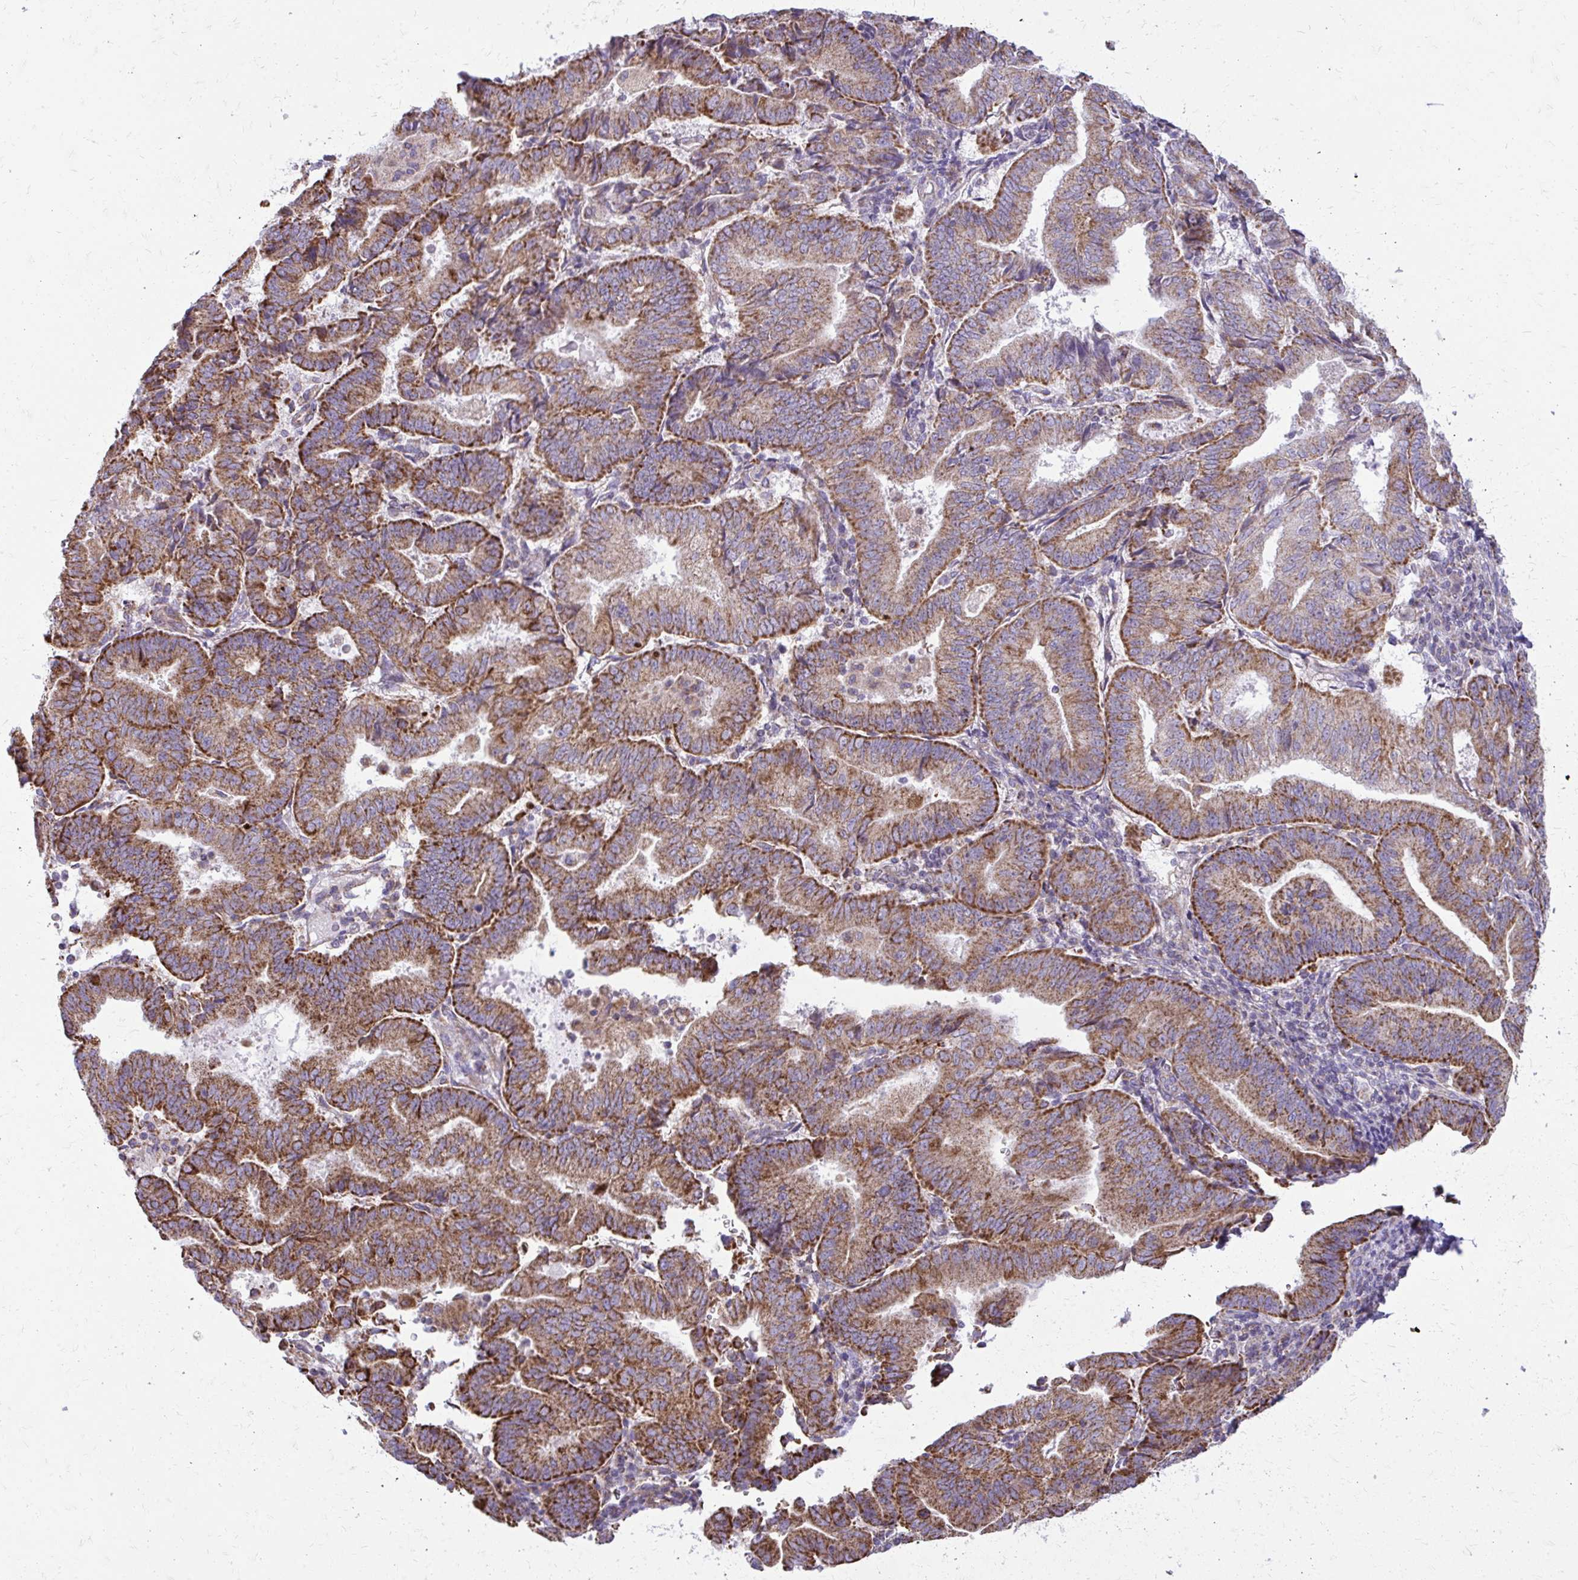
{"staining": {"intensity": "strong", "quantity": ">75%", "location": "cytoplasmic/membranous"}, "tissue": "endometrial cancer", "cell_type": "Tumor cells", "image_type": "cancer", "snomed": [{"axis": "morphology", "description": "Adenocarcinoma, NOS"}, {"axis": "topography", "description": "Endometrium"}], "caption": "The histopathology image demonstrates staining of endometrial cancer (adenocarcinoma), revealing strong cytoplasmic/membranous protein staining (brown color) within tumor cells.", "gene": "IFIT1", "patient": {"sex": "female", "age": 70}}